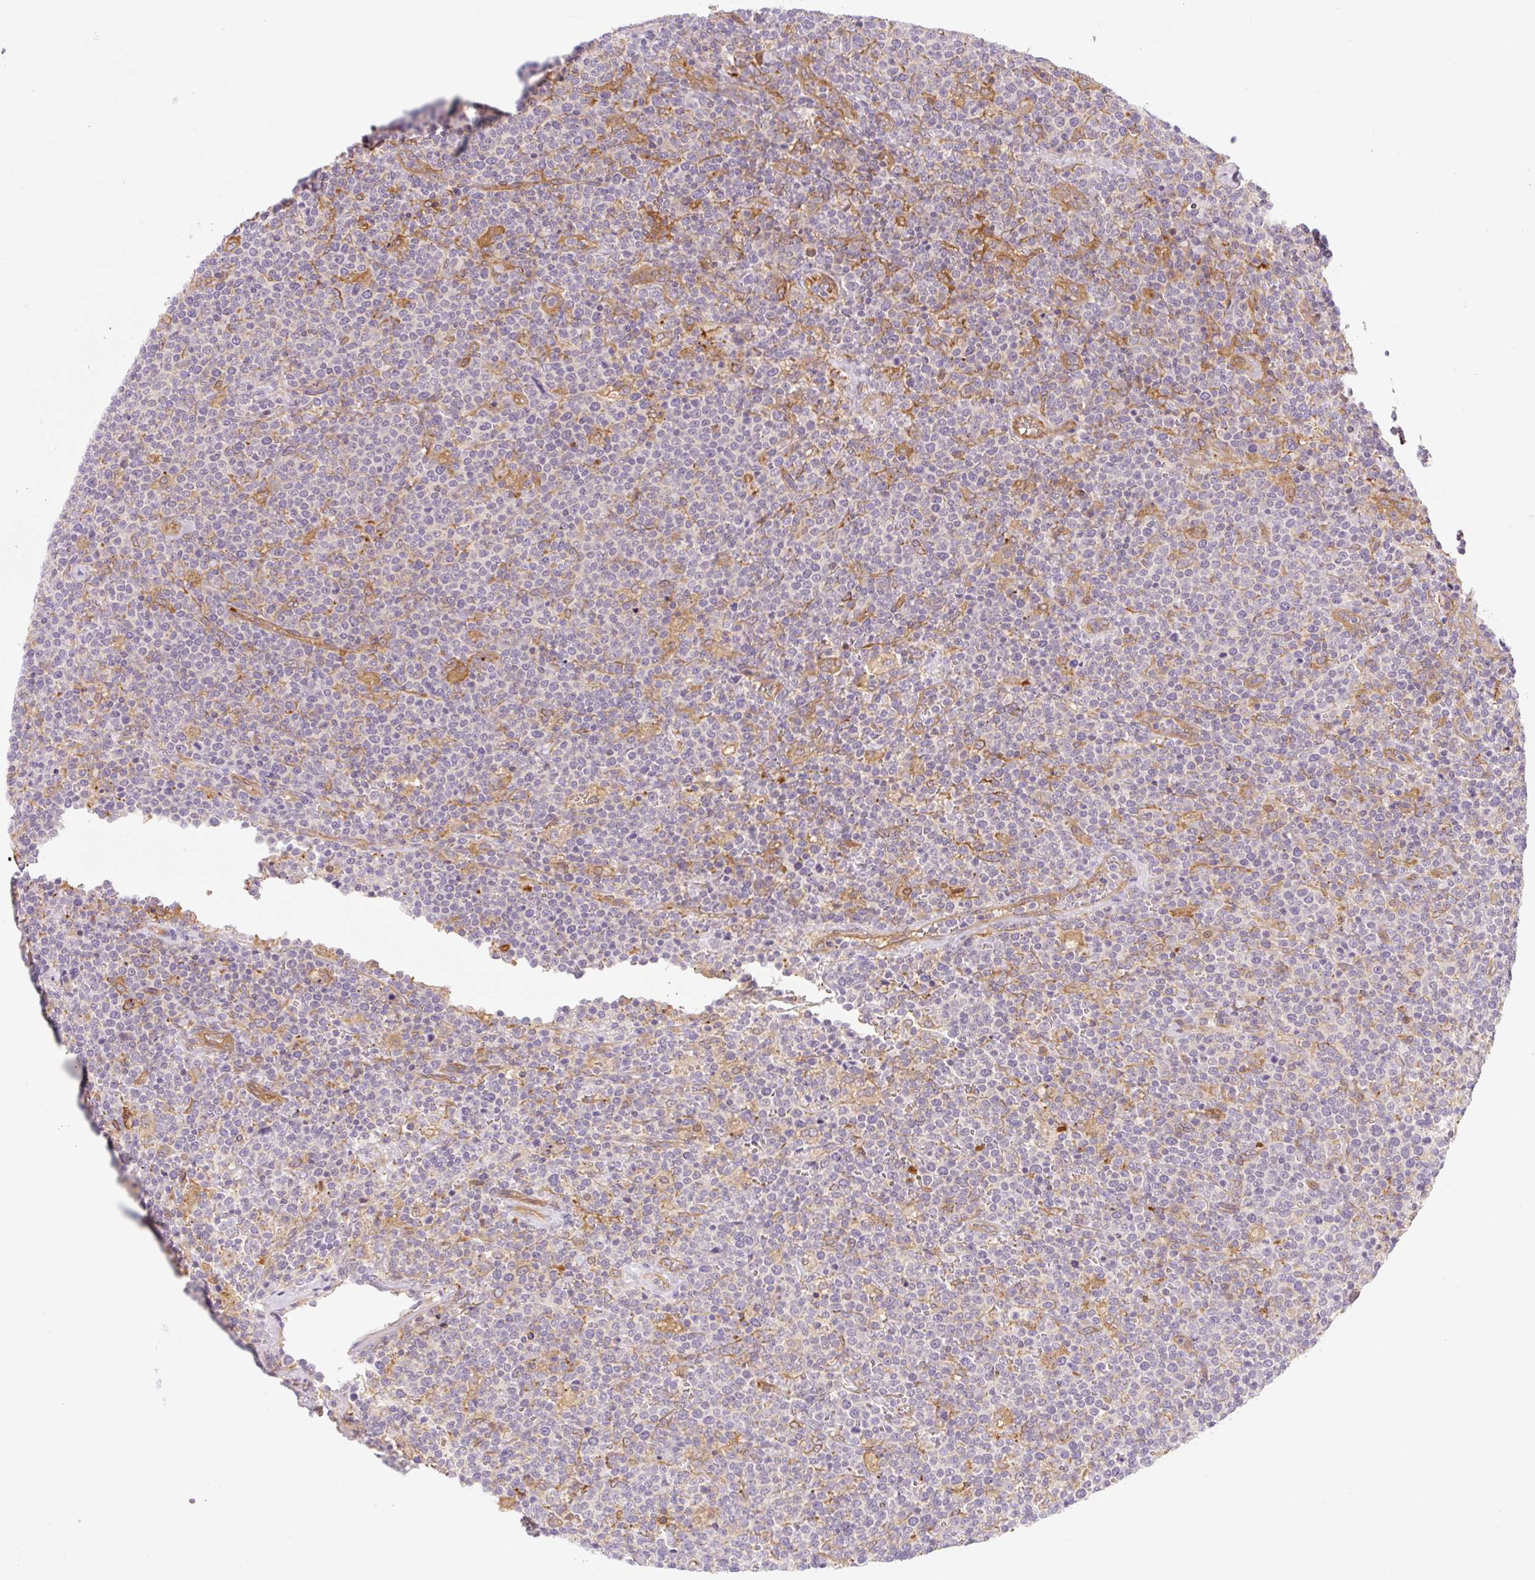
{"staining": {"intensity": "negative", "quantity": "none", "location": "none"}, "tissue": "lymphoma", "cell_type": "Tumor cells", "image_type": "cancer", "snomed": [{"axis": "morphology", "description": "Malignant lymphoma, non-Hodgkin's type, High grade"}, {"axis": "topography", "description": "Lymph node"}], "caption": "Lymphoma was stained to show a protein in brown. There is no significant staining in tumor cells.", "gene": "OMA1", "patient": {"sex": "male", "age": 61}}